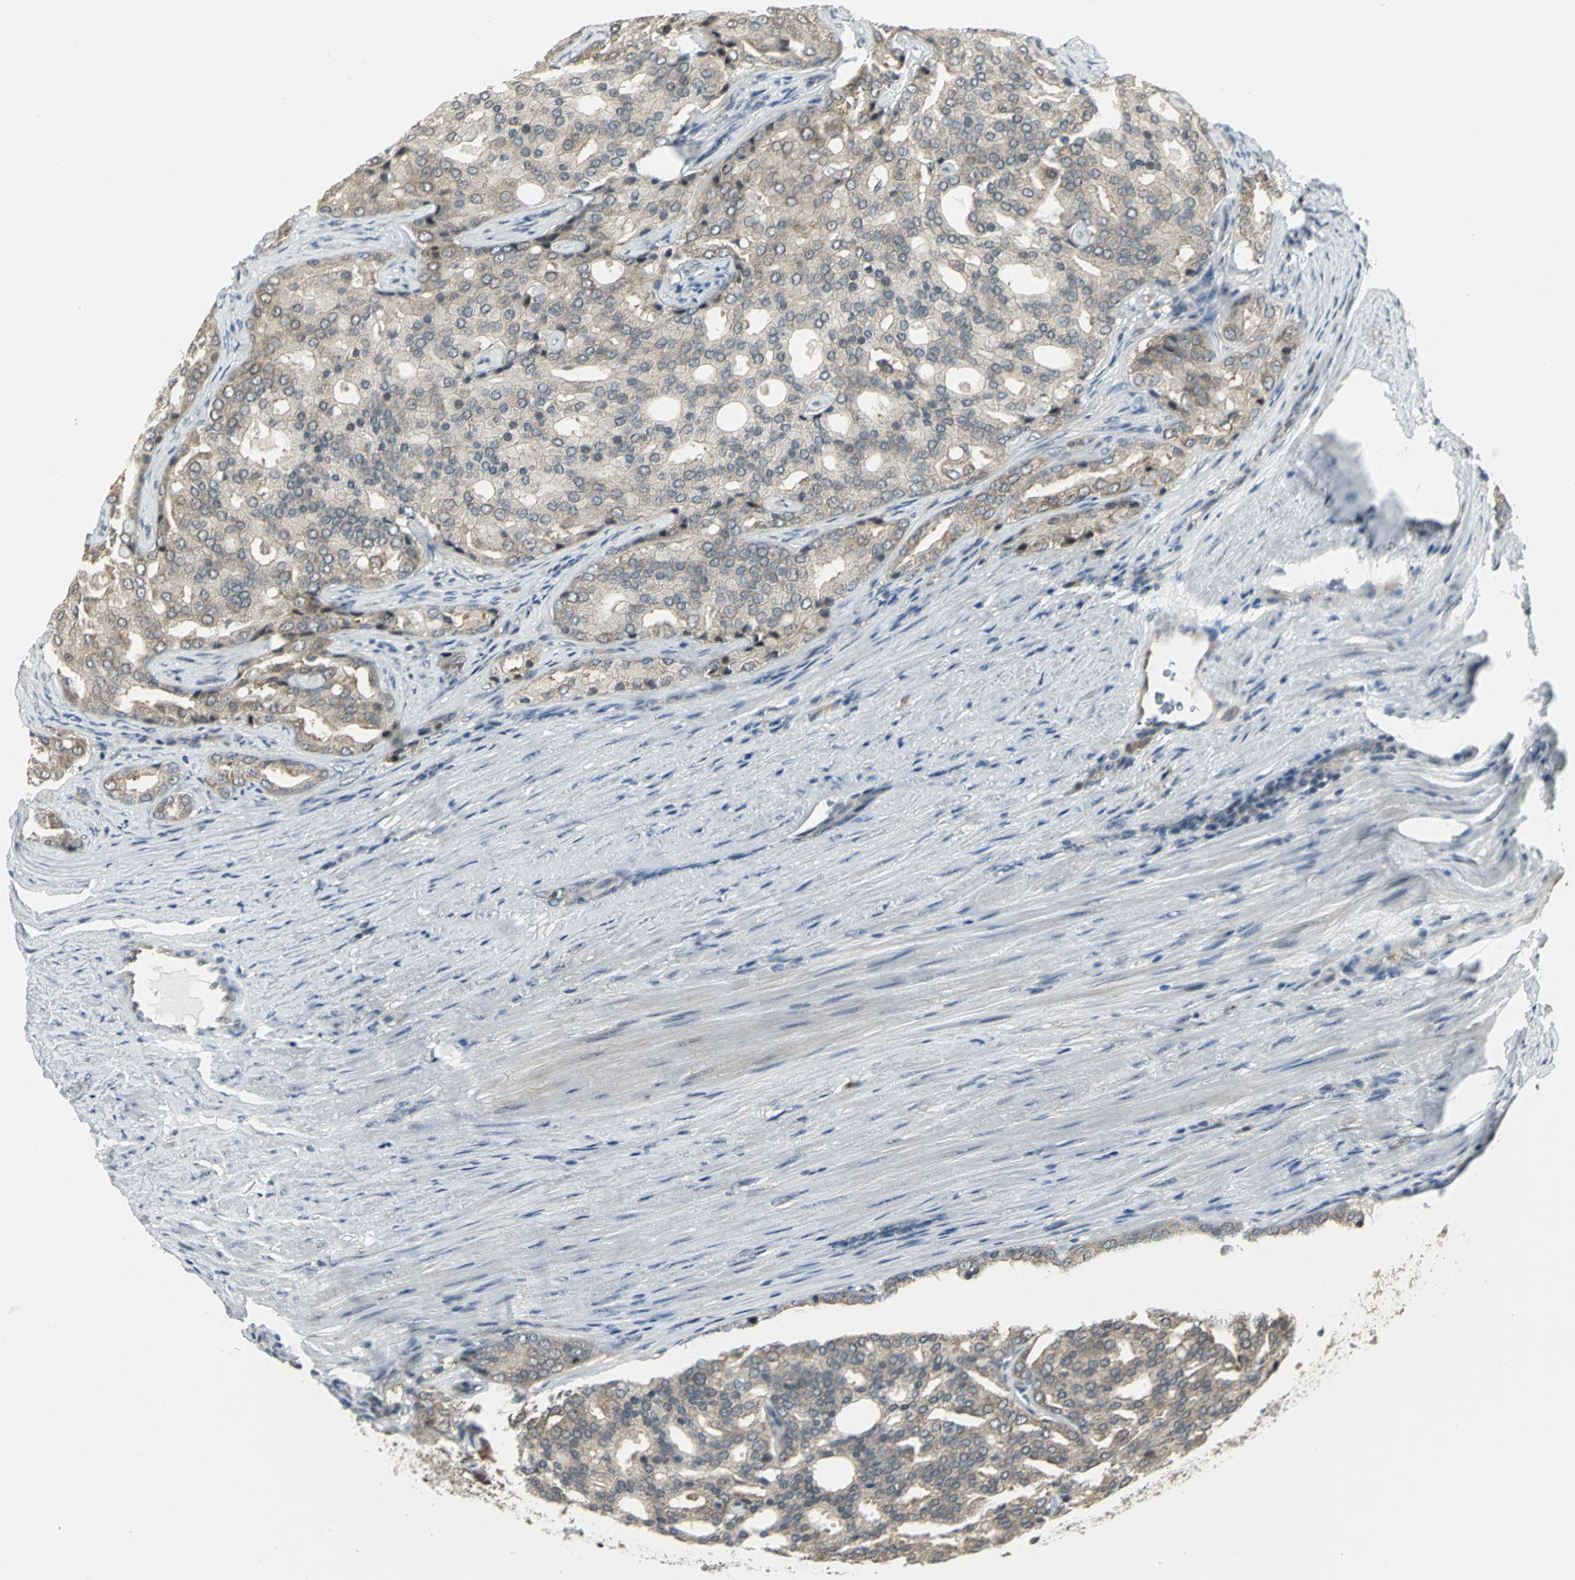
{"staining": {"intensity": "moderate", "quantity": ">75%", "location": "cytoplasmic/membranous"}, "tissue": "prostate cancer", "cell_type": "Tumor cells", "image_type": "cancer", "snomed": [{"axis": "morphology", "description": "Adenocarcinoma, High grade"}, {"axis": "topography", "description": "Prostate"}], "caption": "There is medium levels of moderate cytoplasmic/membranous staining in tumor cells of prostate cancer (high-grade adenocarcinoma), as demonstrated by immunohistochemical staining (brown color).", "gene": "PSMC4", "patient": {"sex": "male", "age": 64}}